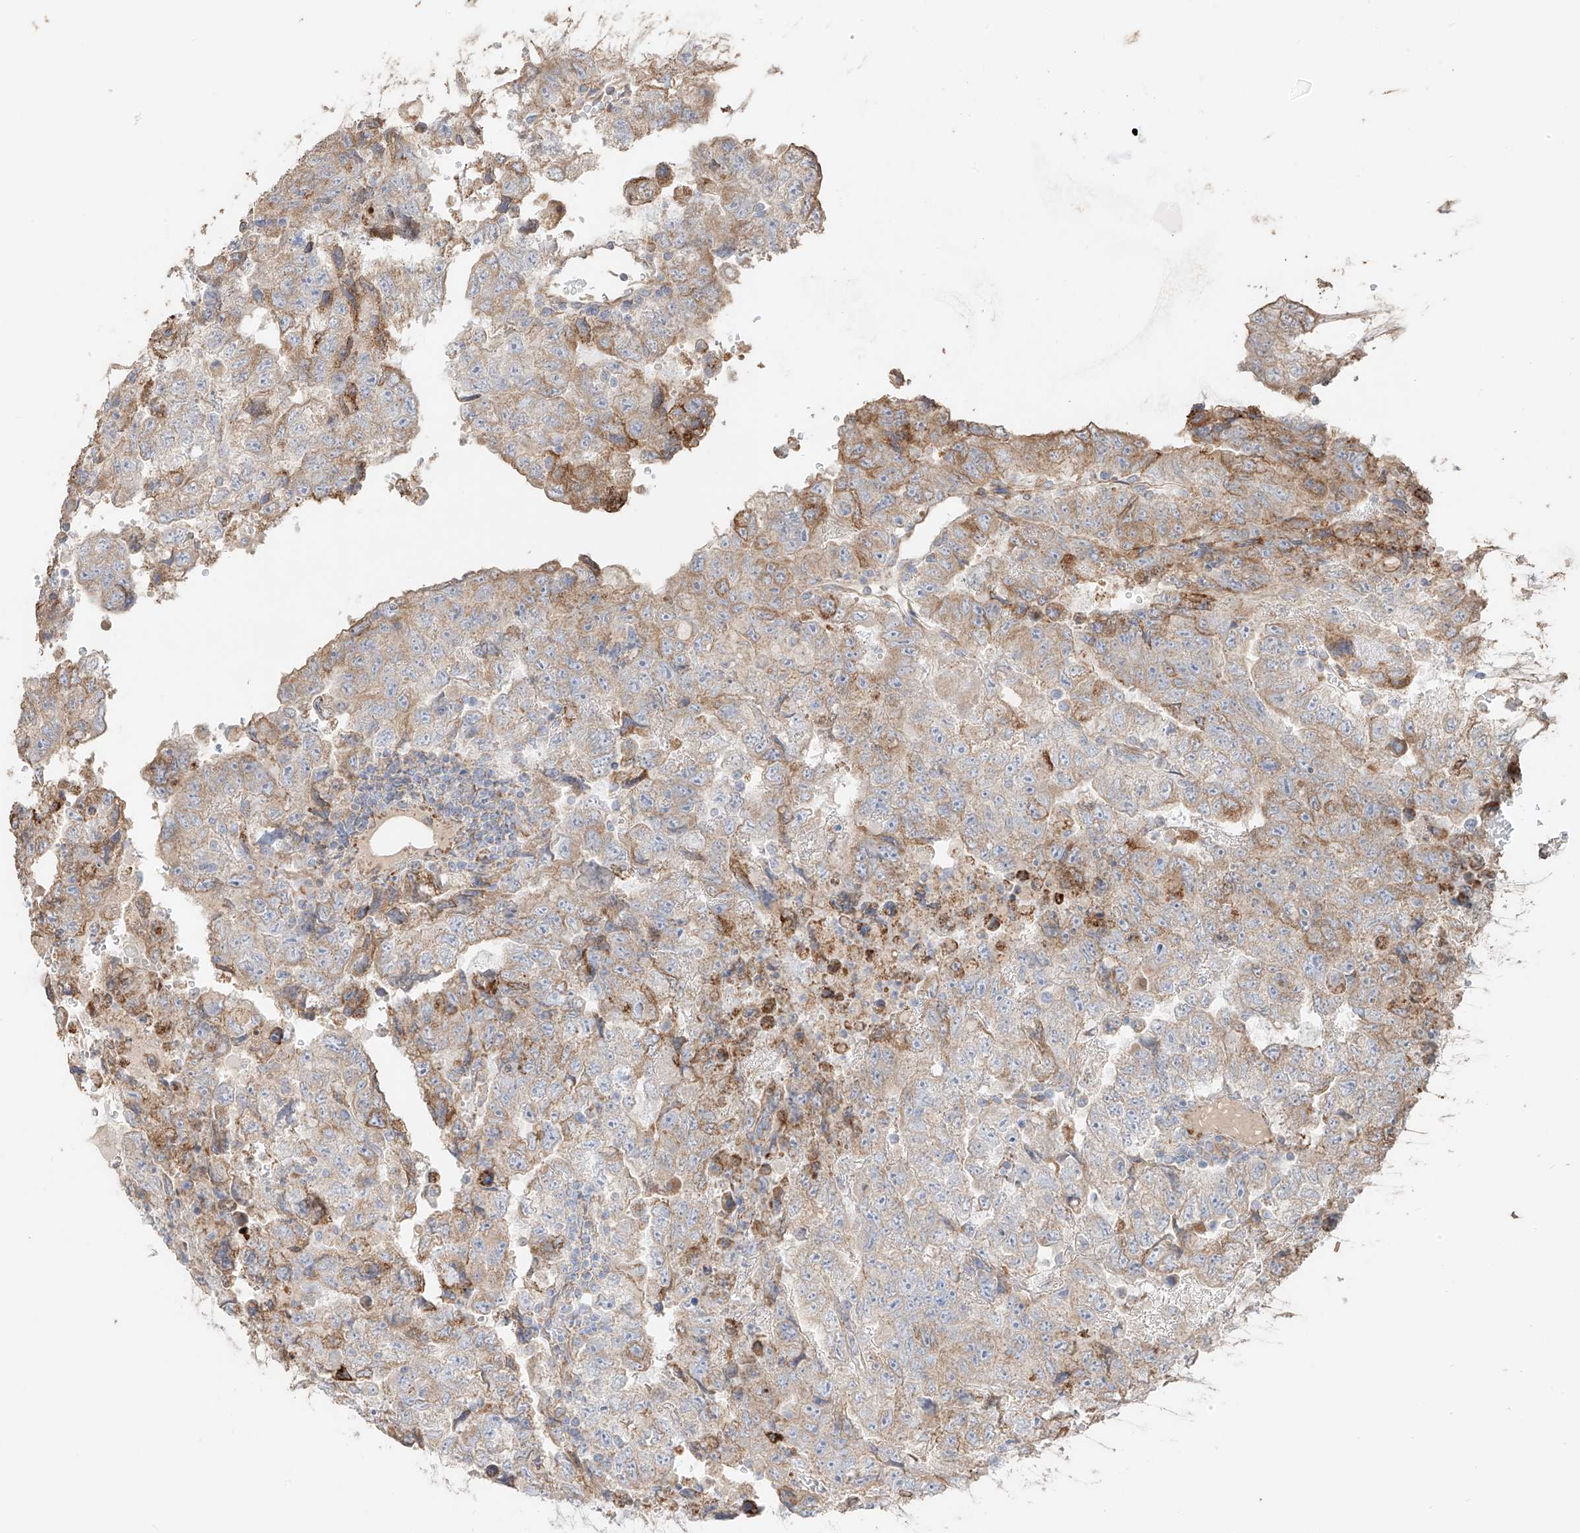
{"staining": {"intensity": "moderate", "quantity": "<25%", "location": "cytoplasmic/membranous"}, "tissue": "testis cancer", "cell_type": "Tumor cells", "image_type": "cancer", "snomed": [{"axis": "morphology", "description": "Carcinoma, Embryonal, NOS"}, {"axis": "topography", "description": "Testis"}], "caption": "Immunohistochemistry (DAB (3,3'-diaminobenzidine)) staining of testis cancer demonstrates moderate cytoplasmic/membranous protein staining in approximately <25% of tumor cells. (Stains: DAB (3,3'-diaminobenzidine) in brown, nuclei in blue, Microscopy: brightfield microscopy at high magnification).", "gene": "COLGALT2", "patient": {"sex": "male", "age": 36}}